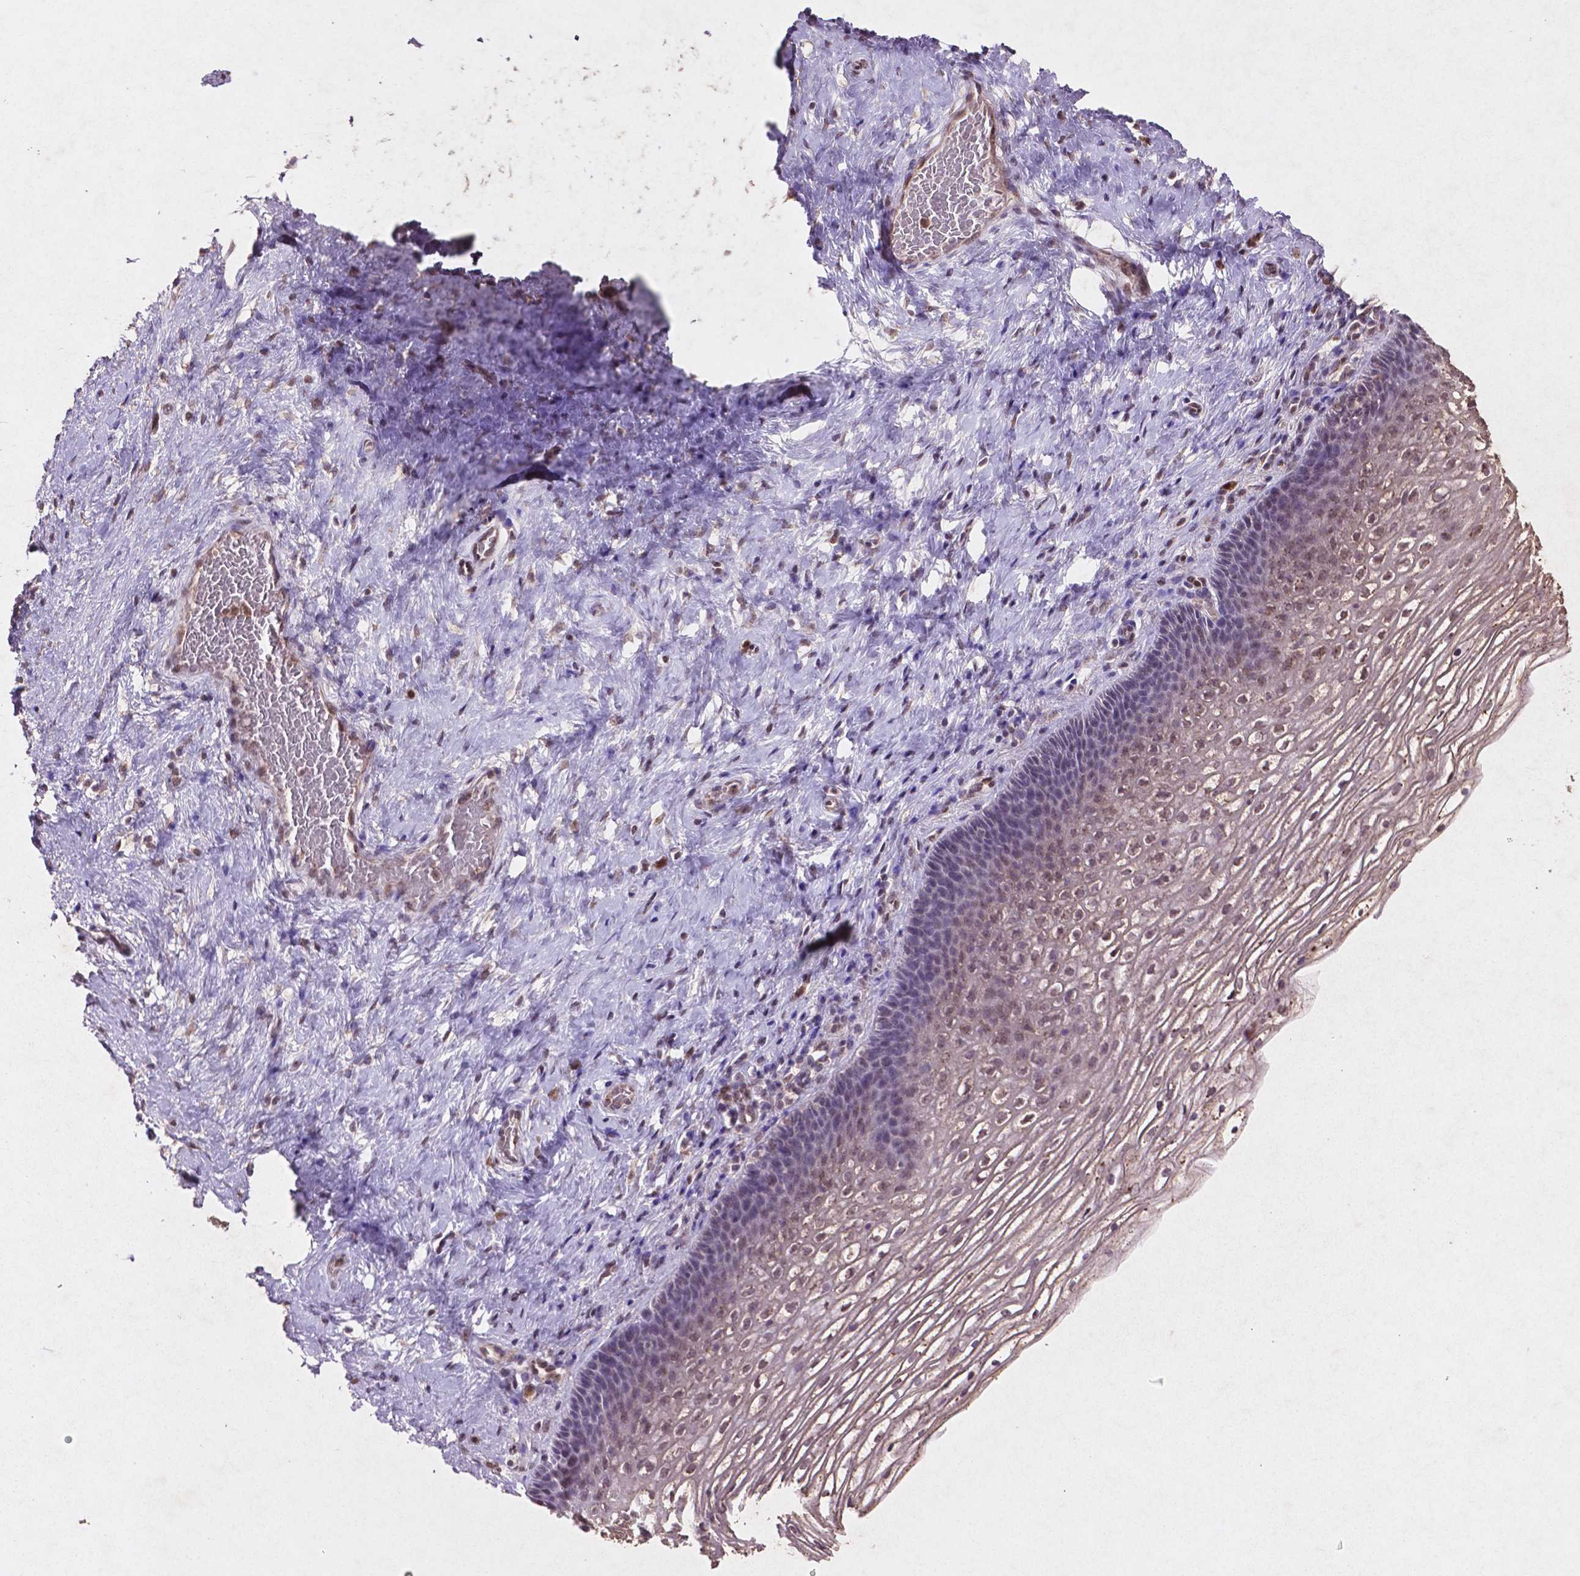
{"staining": {"intensity": "weak", "quantity": "<25%", "location": "cytoplasmic/membranous"}, "tissue": "cervix", "cell_type": "Glandular cells", "image_type": "normal", "snomed": [{"axis": "morphology", "description": "Normal tissue, NOS"}, {"axis": "topography", "description": "Cervix"}], "caption": "High power microscopy micrograph of an immunohistochemistry micrograph of normal cervix, revealing no significant expression in glandular cells. (DAB immunohistochemistry (IHC) with hematoxylin counter stain).", "gene": "GLRX", "patient": {"sex": "female", "age": 34}}